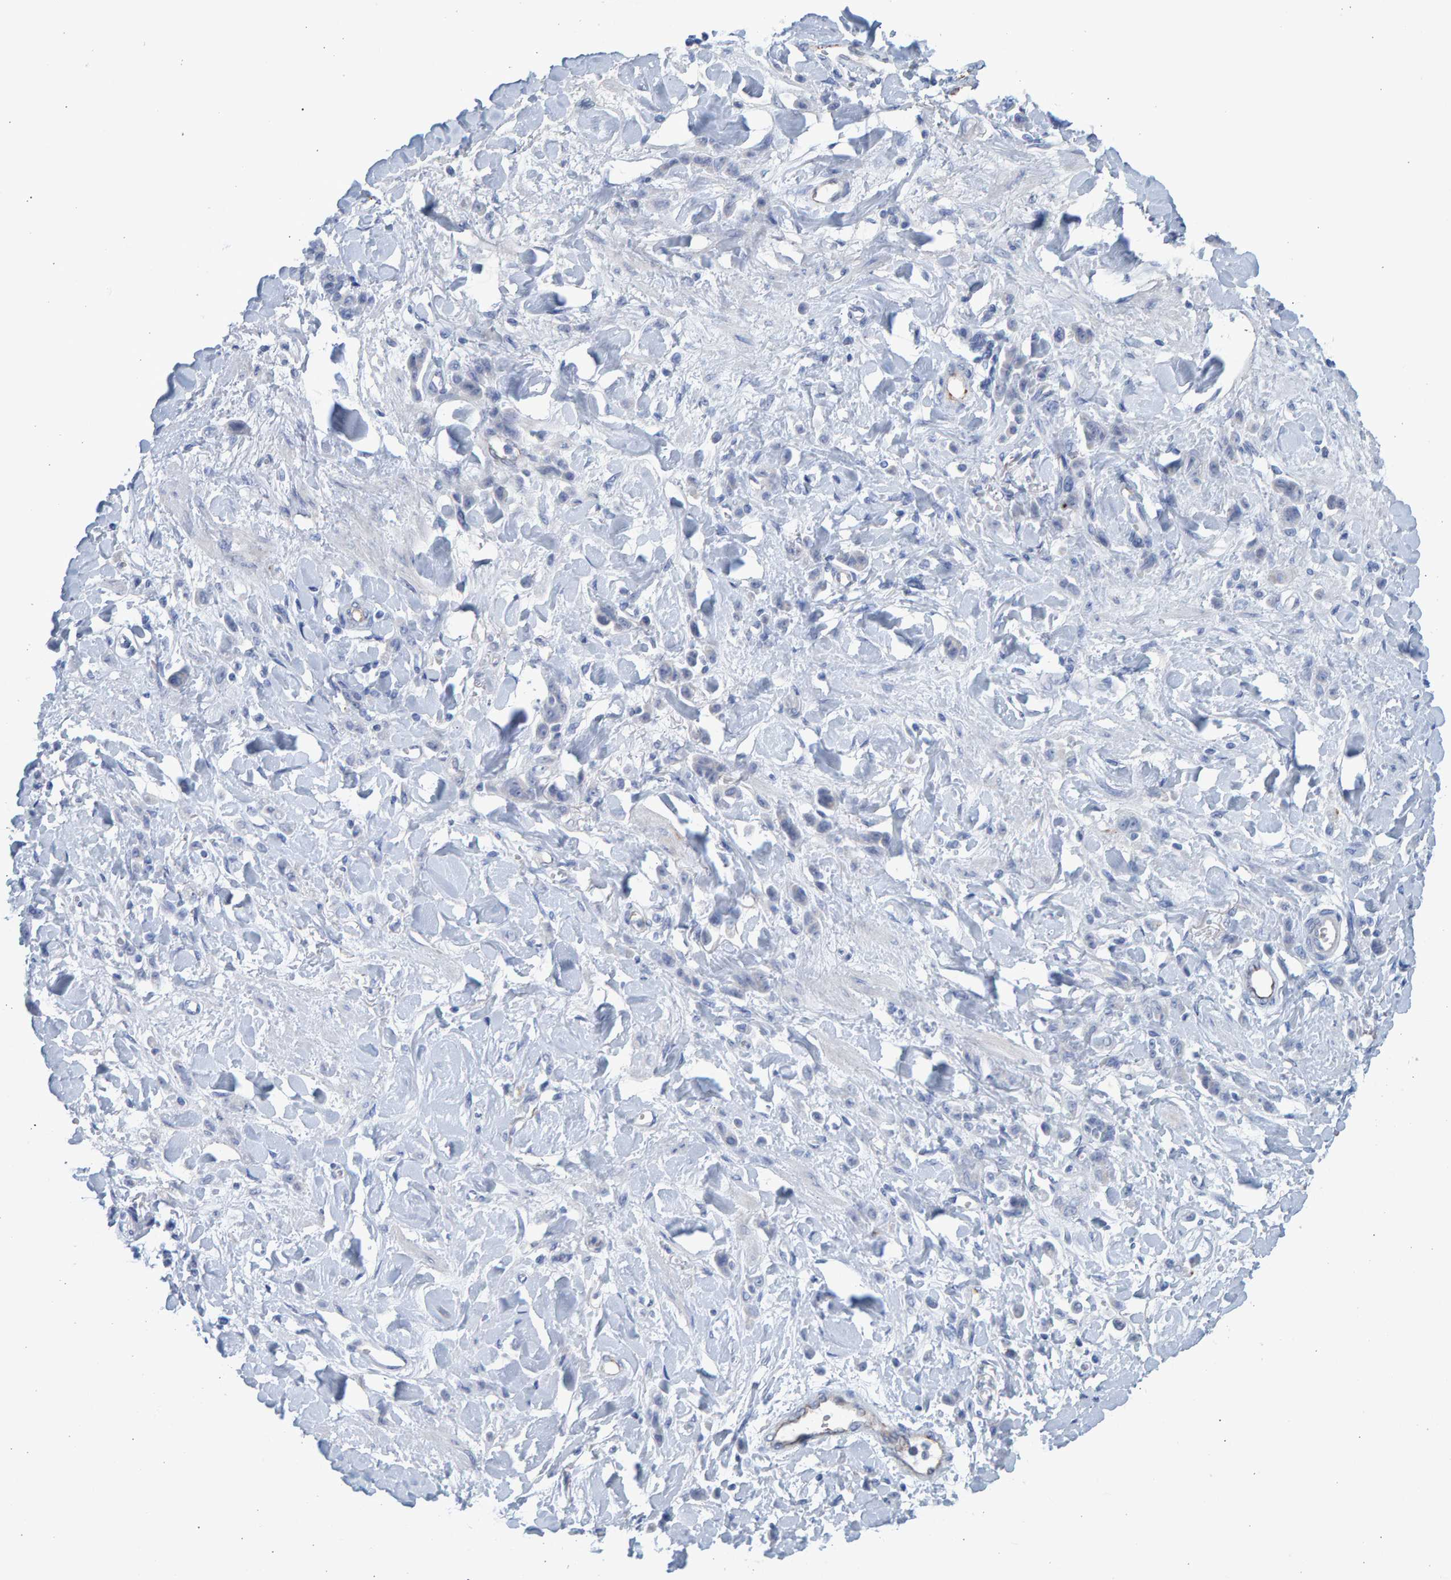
{"staining": {"intensity": "negative", "quantity": "none", "location": "none"}, "tissue": "stomach cancer", "cell_type": "Tumor cells", "image_type": "cancer", "snomed": [{"axis": "morphology", "description": "Normal tissue, NOS"}, {"axis": "morphology", "description": "Adenocarcinoma, NOS"}, {"axis": "topography", "description": "Stomach"}], "caption": "High magnification brightfield microscopy of stomach cancer stained with DAB (brown) and counterstained with hematoxylin (blue): tumor cells show no significant staining.", "gene": "SLC34A3", "patient": {"sex": "male", "age": 82}}